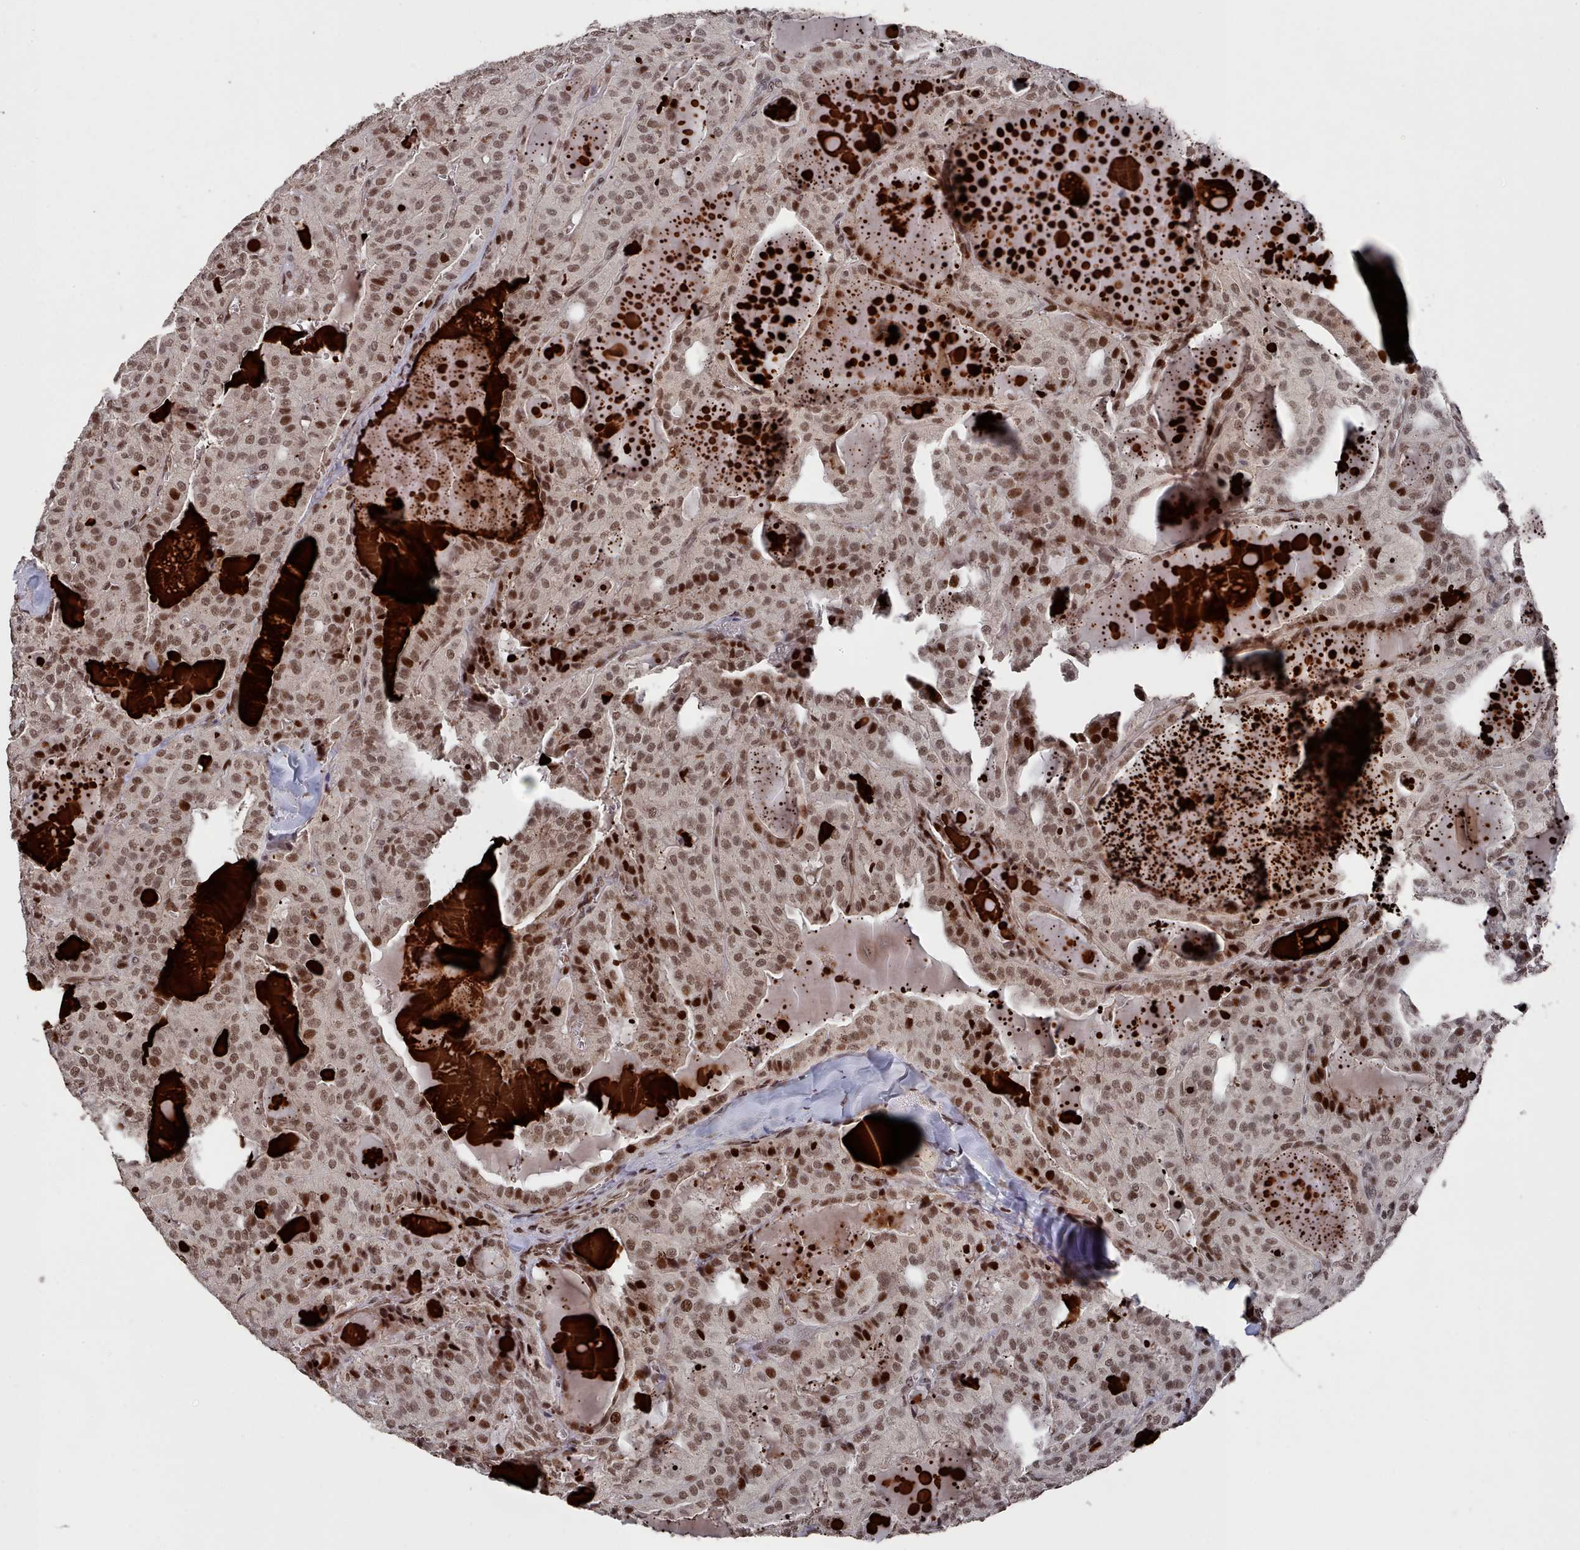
{"staining": {"intensity": "moderate", "quantity": ">75%", "location": "nuclear"}, "tissue": "thyroid cancer", "cell_type": "Tumor cells", "image_type": "cancer", "snomed": [{"axis": "morphology", "description": "Papillary adenocarcinoma, NOS"}, {"axis": "topography", "description": "Thyroid gland"}], "caption": "A brown stain shows moderate nuclear staining of a protein in thyroid cancer (papillary adenocarcinoma) tumor cells.", "gene": "PNRC2", "patient": {"sex": "male", "age": 52}}